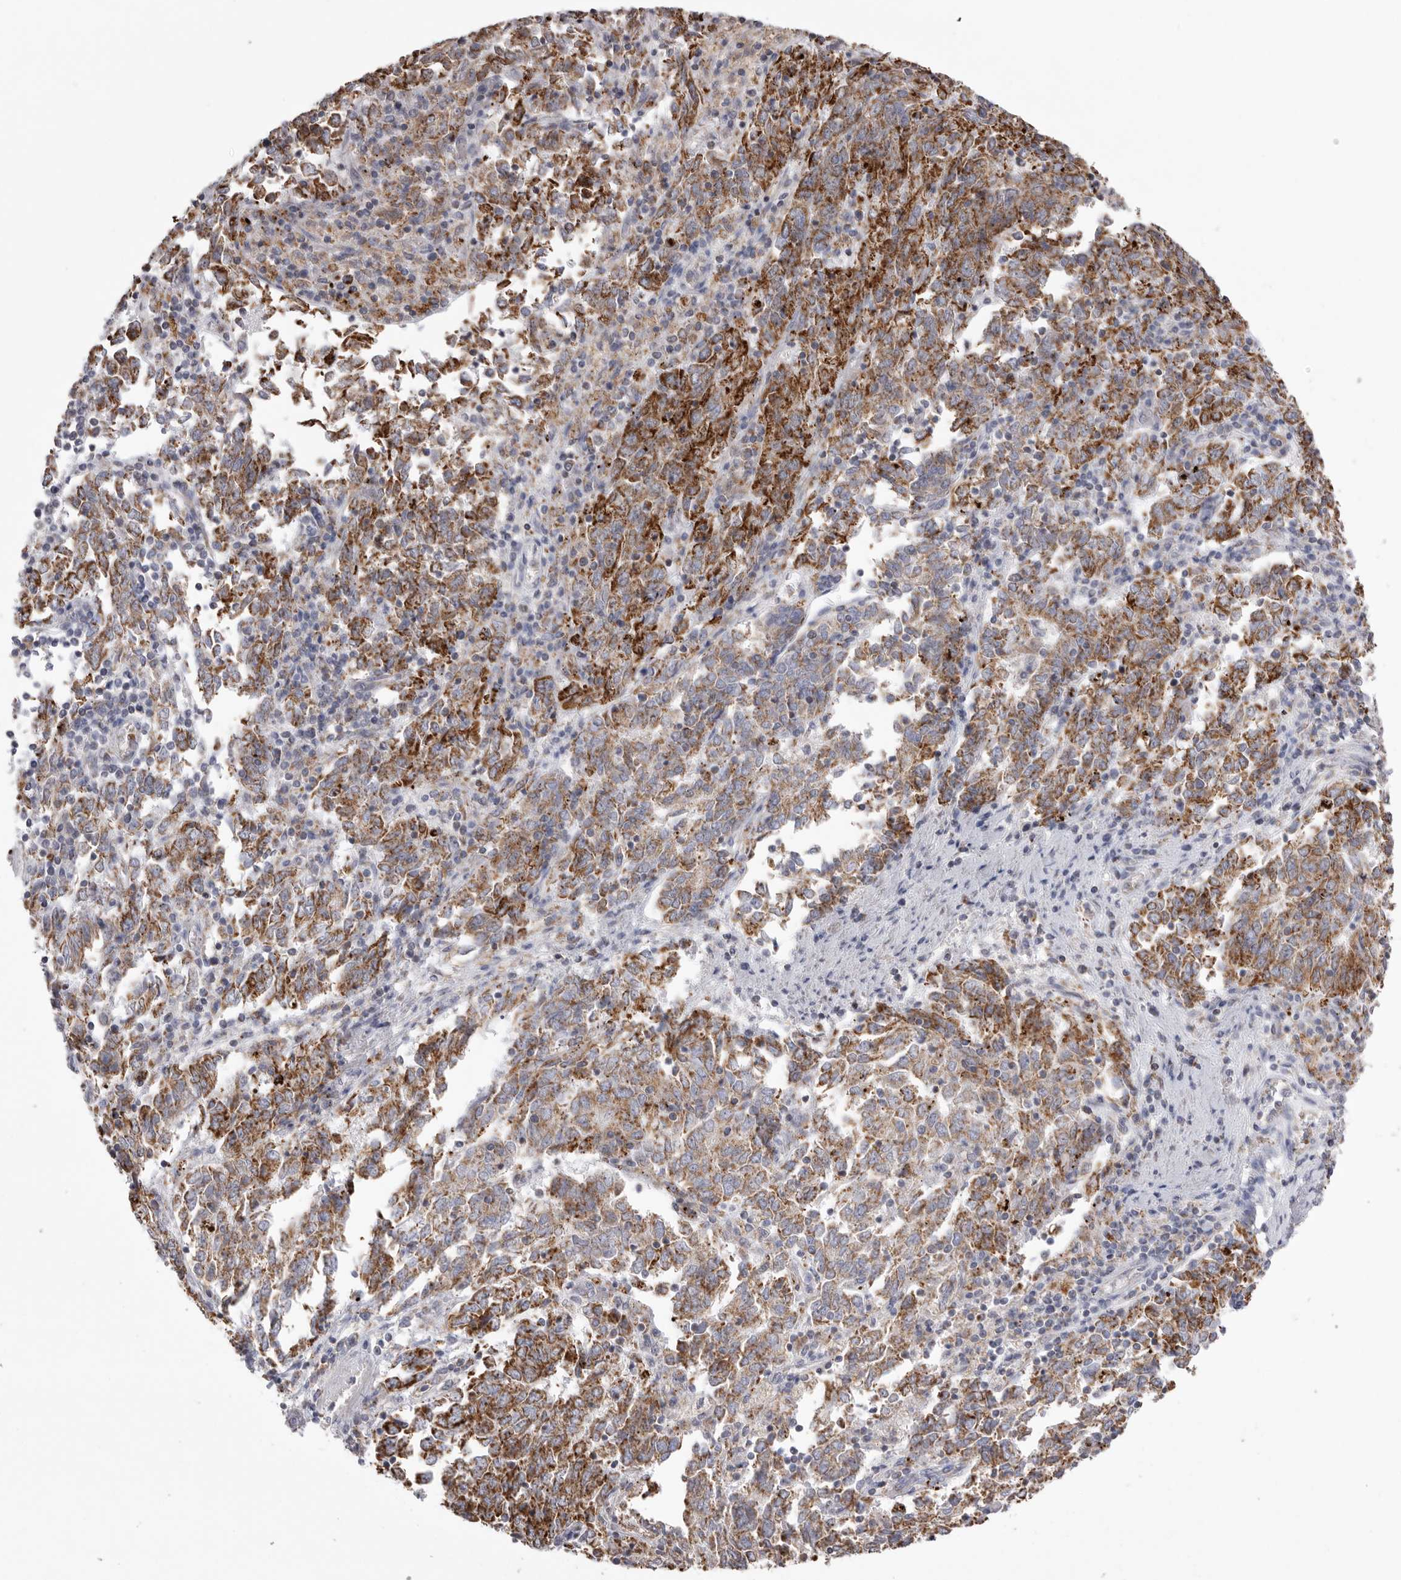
{"staining": {"intensity": "moderate", "quantity": "25%-75%", "location": "cytoplasmic/membranous"}, "tissue": "endometrial cancer", "cell_type": "Tumor cells", "image_type": "cancer", "snomed": [{"axis": "morphology", "description": "Adenocarcinoma, NOS"}, {"axis": "topography", "description": "Endometrium"}], "caption": "There is medium levels of moderate cytoplasmic/membranous positivity in tumor cells of endometrial cancer, as demonstrated by immunohistochemical staining (brown color).", "gene": "VDAC3", "patient": {"sex": "female", "age": 80}}